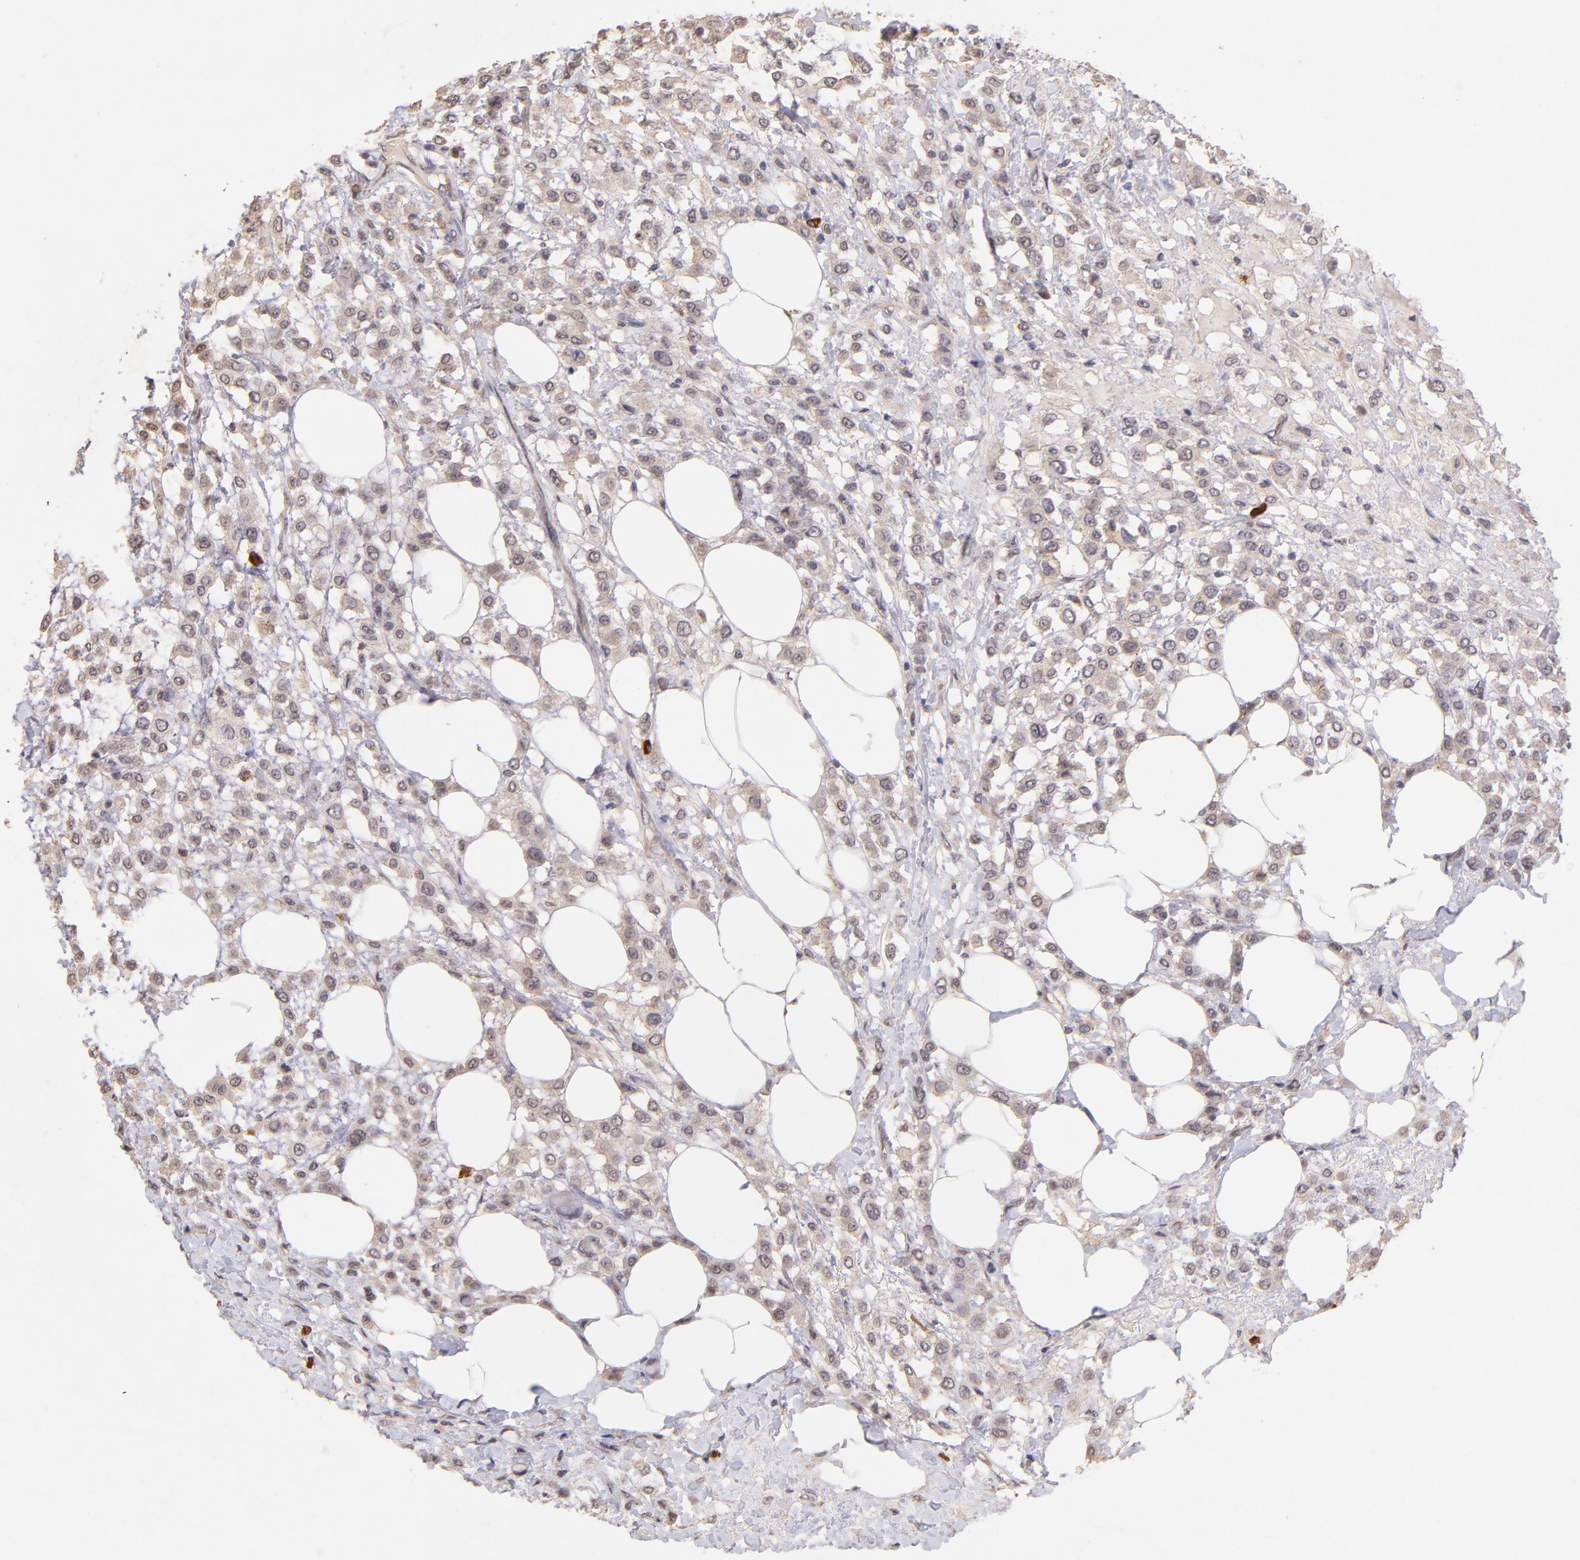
{"staining": {"intensity": "weak", "quantity": ">75%", "location": "cytoplasmic/membranous"}, "tissue": "breast cancer", "cell_type": "Tumor cells", "image_type": "cancer", "snomed": [{"axis": "morphology", "description": "Lobular carcinoma"}, {"axis": "topography", "description": "Breast"}], "caption": "A histopathology image of lobular carcinoma (breast) stained for a protein reveals weak cytoplasmic/membranous brown staining in tumor cells.", "gene": "RNASEL", "patient": {"sex": "female", "age": 85}}